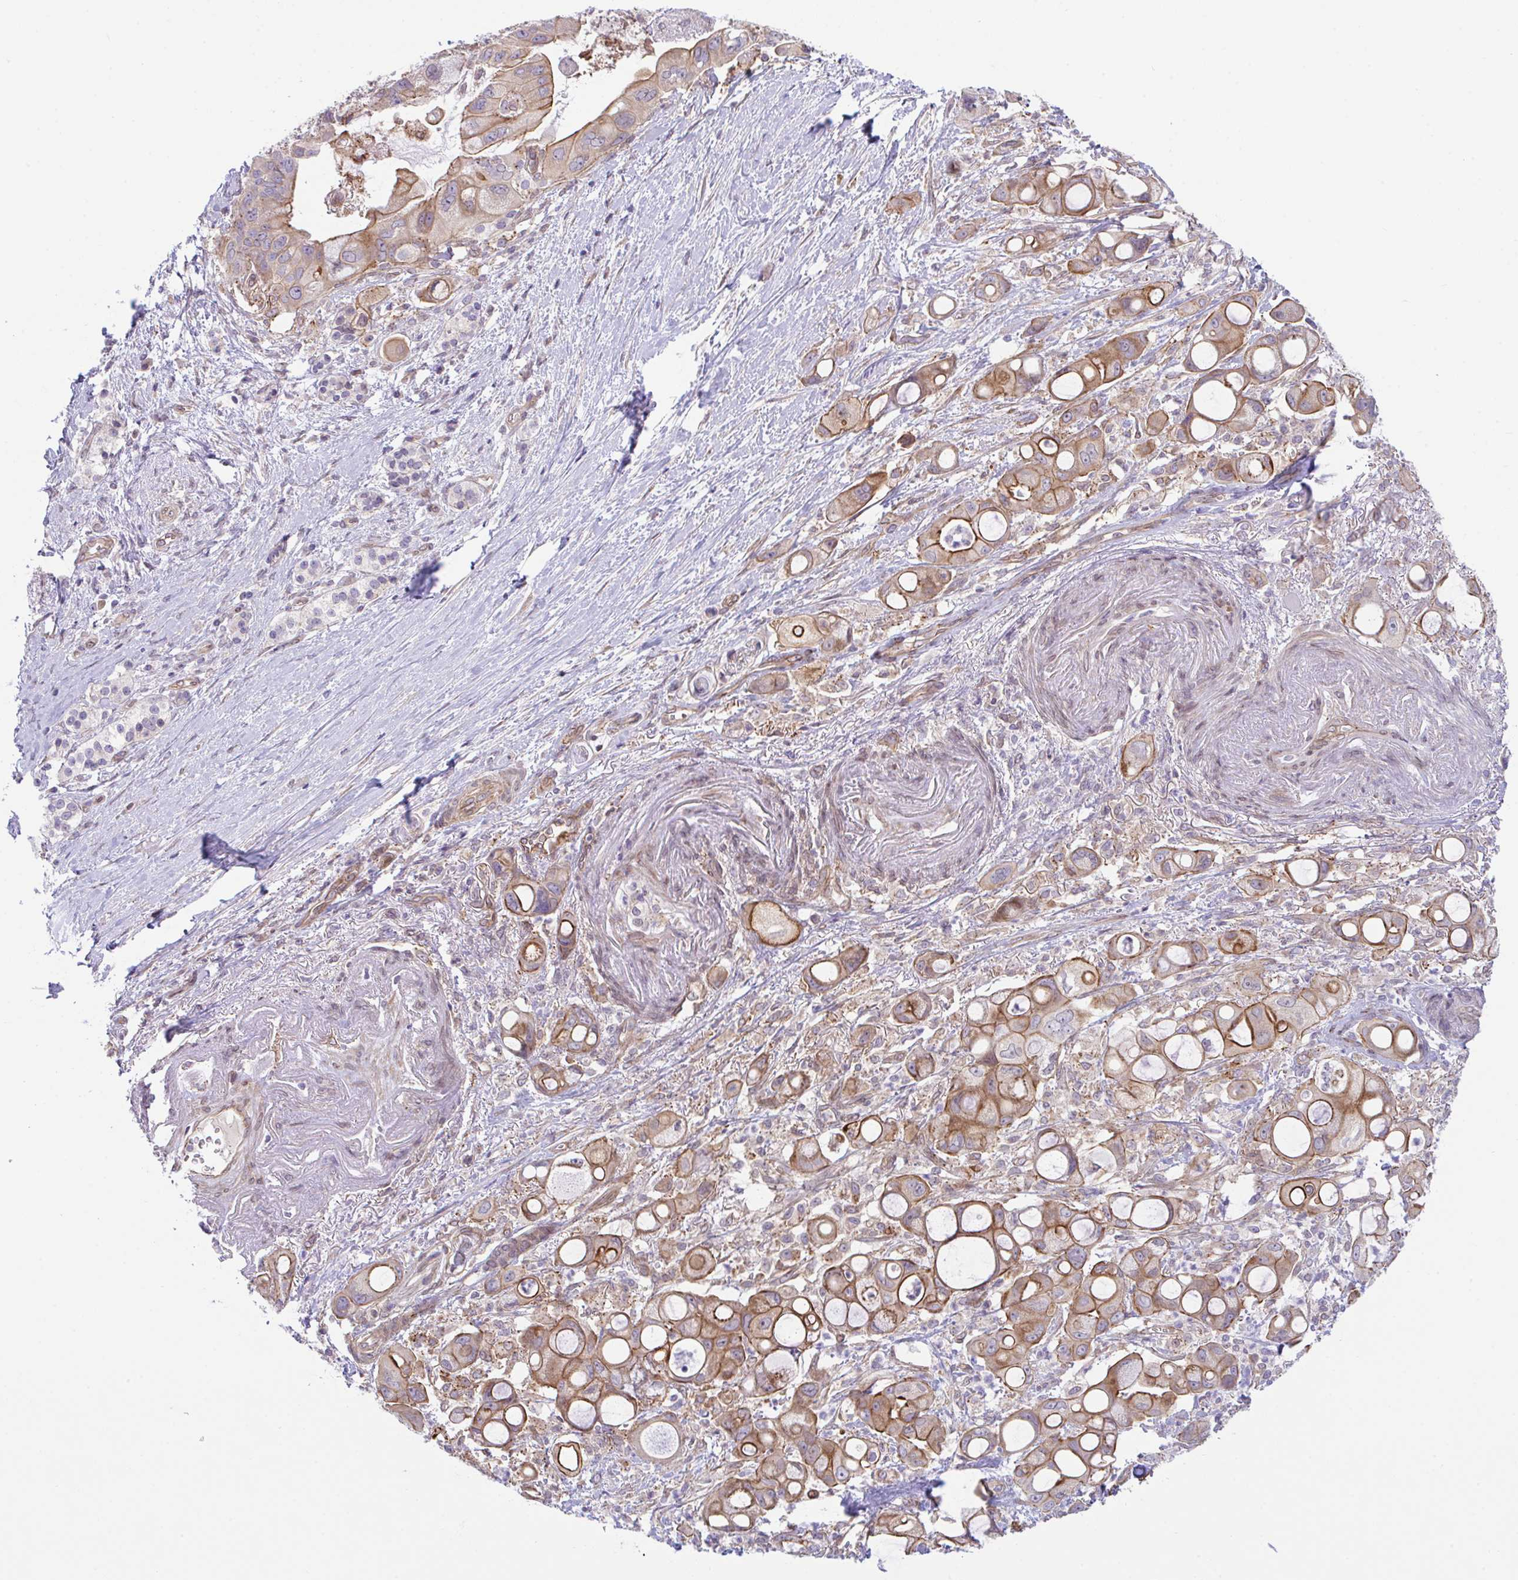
{"staining": {"intensity": "moderate", "quantity": ">75%", "location": "cytoplasmic/membranous"}, "tissue": "pancreatic cancer", "cell_type": "Tumor cells", "image_type": "cancer", "snomed": [{"axis": "morphology", "description": "Adenocarcinoma, NOS"}, {"axis": "topography", "description": "Pancreas"}], "caption": "Immunohistochemical staining of pancreatic cancer (adenocarcinoma) shows medium levels of moderate cytoplasmic/membranous protein positivity in approximately >75% of tumor cells.", "gene": "ZBED3", "patient": {"sex": "male", "age": 68}}